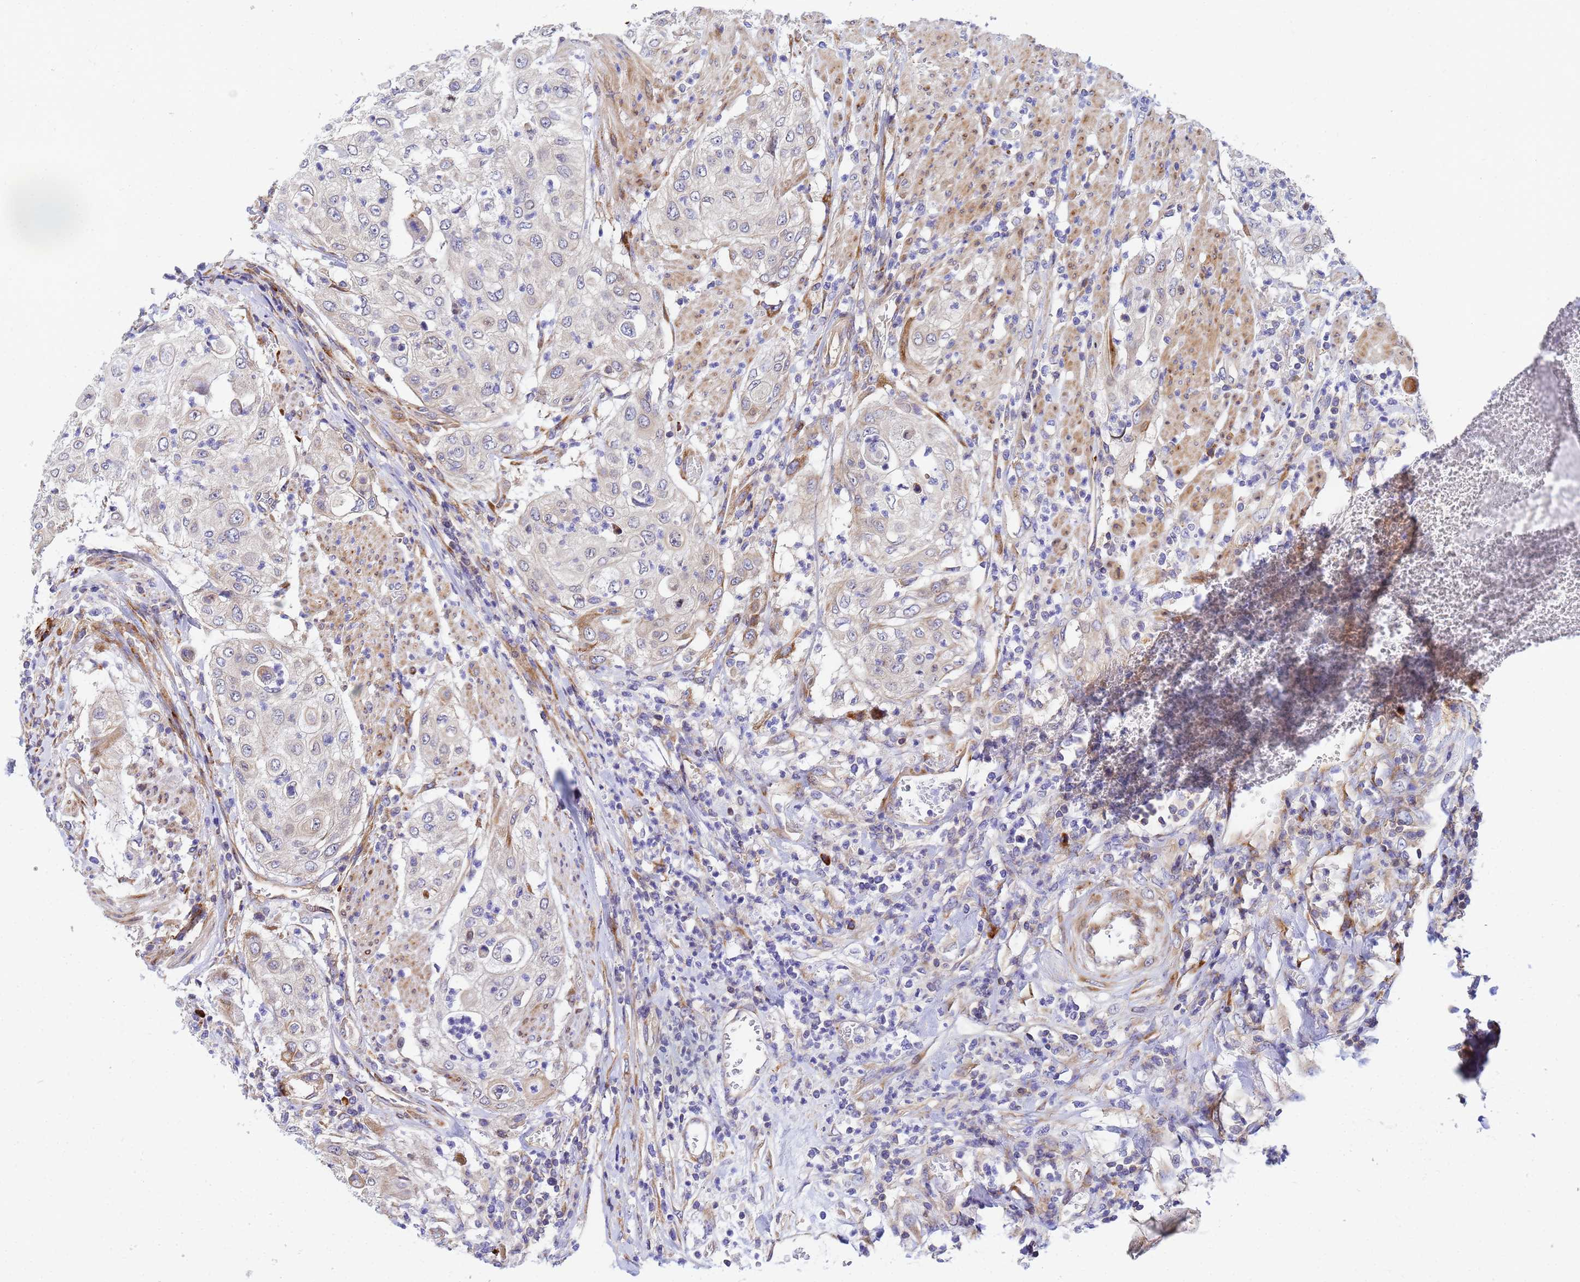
{"staining": {"intensity": "negative", "quantity": "none", "location": "none"}, "tissue": "urothelial cancer", "cell_type": "Tumor cells", "image_type": "cancer", "snomed": [{"axis": "morphology", "description": "Urothelial carcinoma, High grade"}, {"axis": "topography", "description": "Urinary bladder"}], "caption": "Immunohistochemistry image of human high-grade urothelial carcinoma stained for a protein (brown), which exhibits no positivity in tumor cells.", "gene": "POM121", "patient": {"sex": "female", "age": 79}}